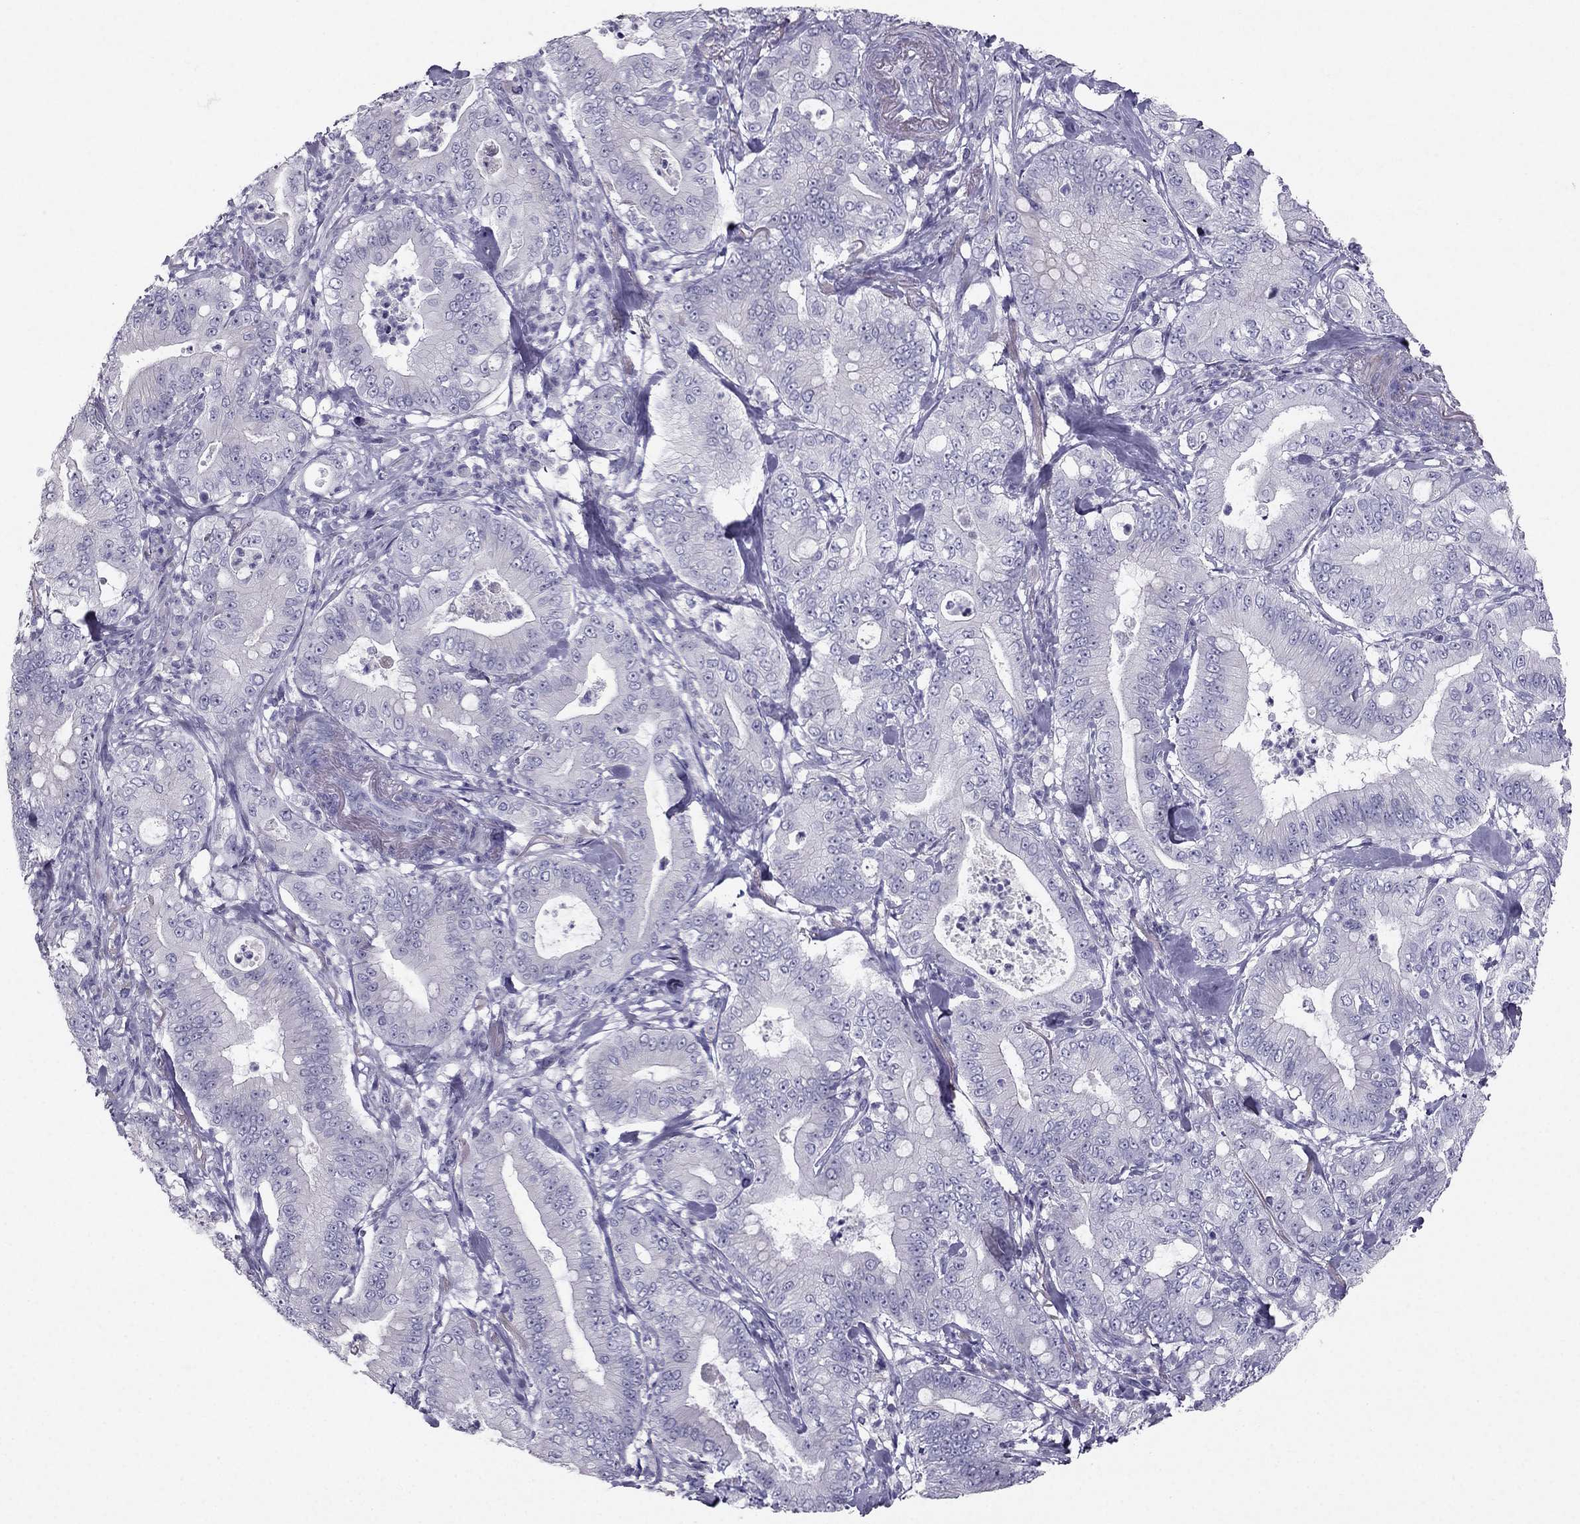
{"staining": {"intensity": "negative", "quantity": "none", "location": "none"}, "tissue": "pancreatic cancer", "cell_type": "Tumor cells", "image_type": "cancer", "snomed": [{"axis": "morphology", "description": "Adenocarcinoma, NOS"}, {"axis": "topography", "description": "Pancreas"}], "caption": "Immunohistochemical staining of pancreatic adenocarcinoma exhibits no significant positivity in tumor cells. Nuclei are stained in blue.", "gene": "LMTK3", "patient": {"sex": "male", "age": 71}}